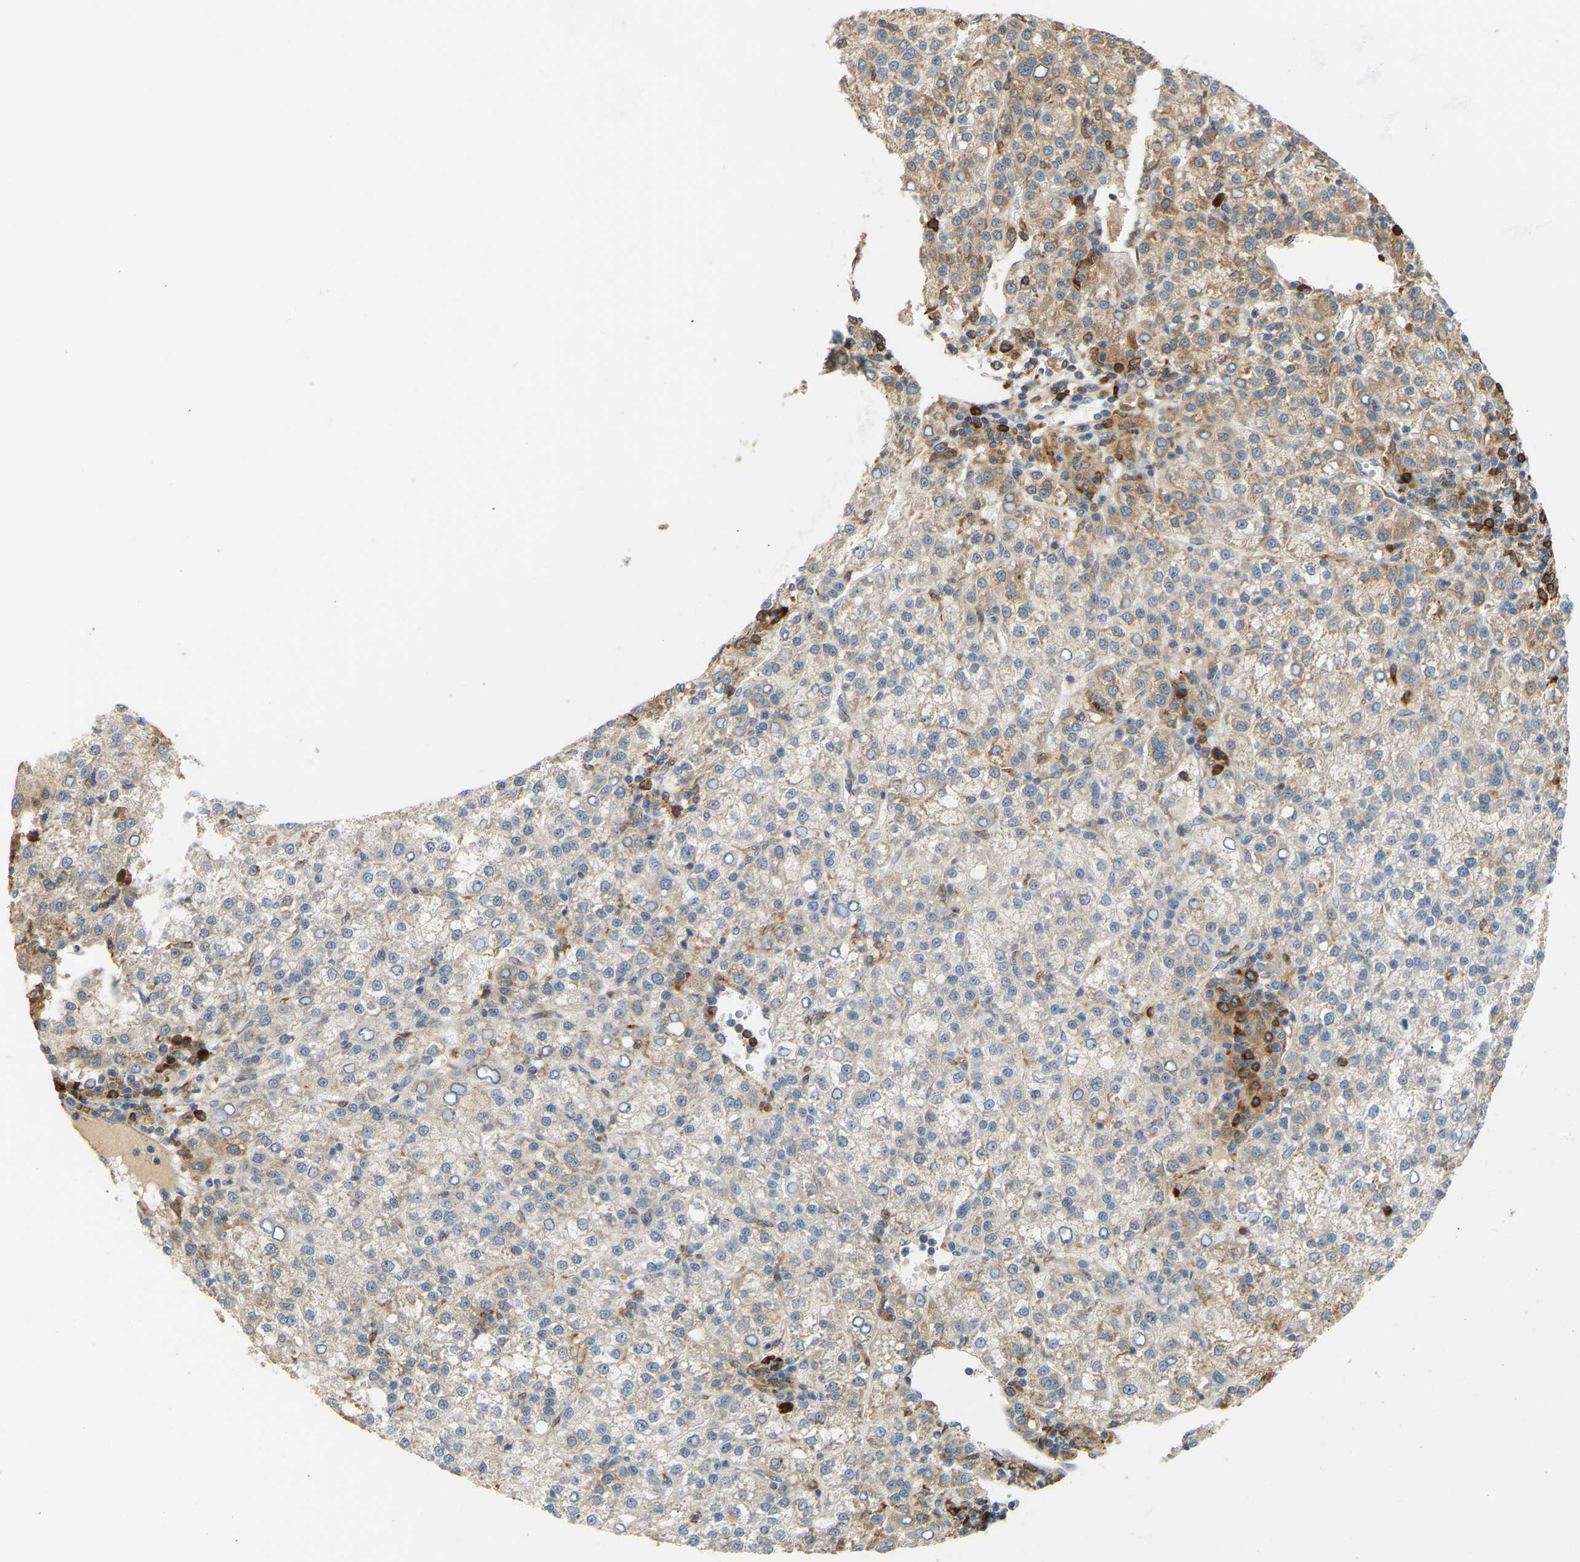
{"staining": {"intensity": "weak", "quantity": "<25%", "location": "cytoplasmic/membranous"}, "tissue": "liver cancer", "cell_type": "Tumor cells", "image_type": "cancer", "snomed": [{"axis": "morphology", "description": "Carcinoma, Hepatocellular, NOS"}, {"axis": "topography", "description": "Liver"}], "caption": "Photomicrograph shows no significant protein positivity in tumor cells of liver cancer (hepatocellular carcinoma).", "gene": "PLCG2", "patient": {"sex": "female", "age": 58}}